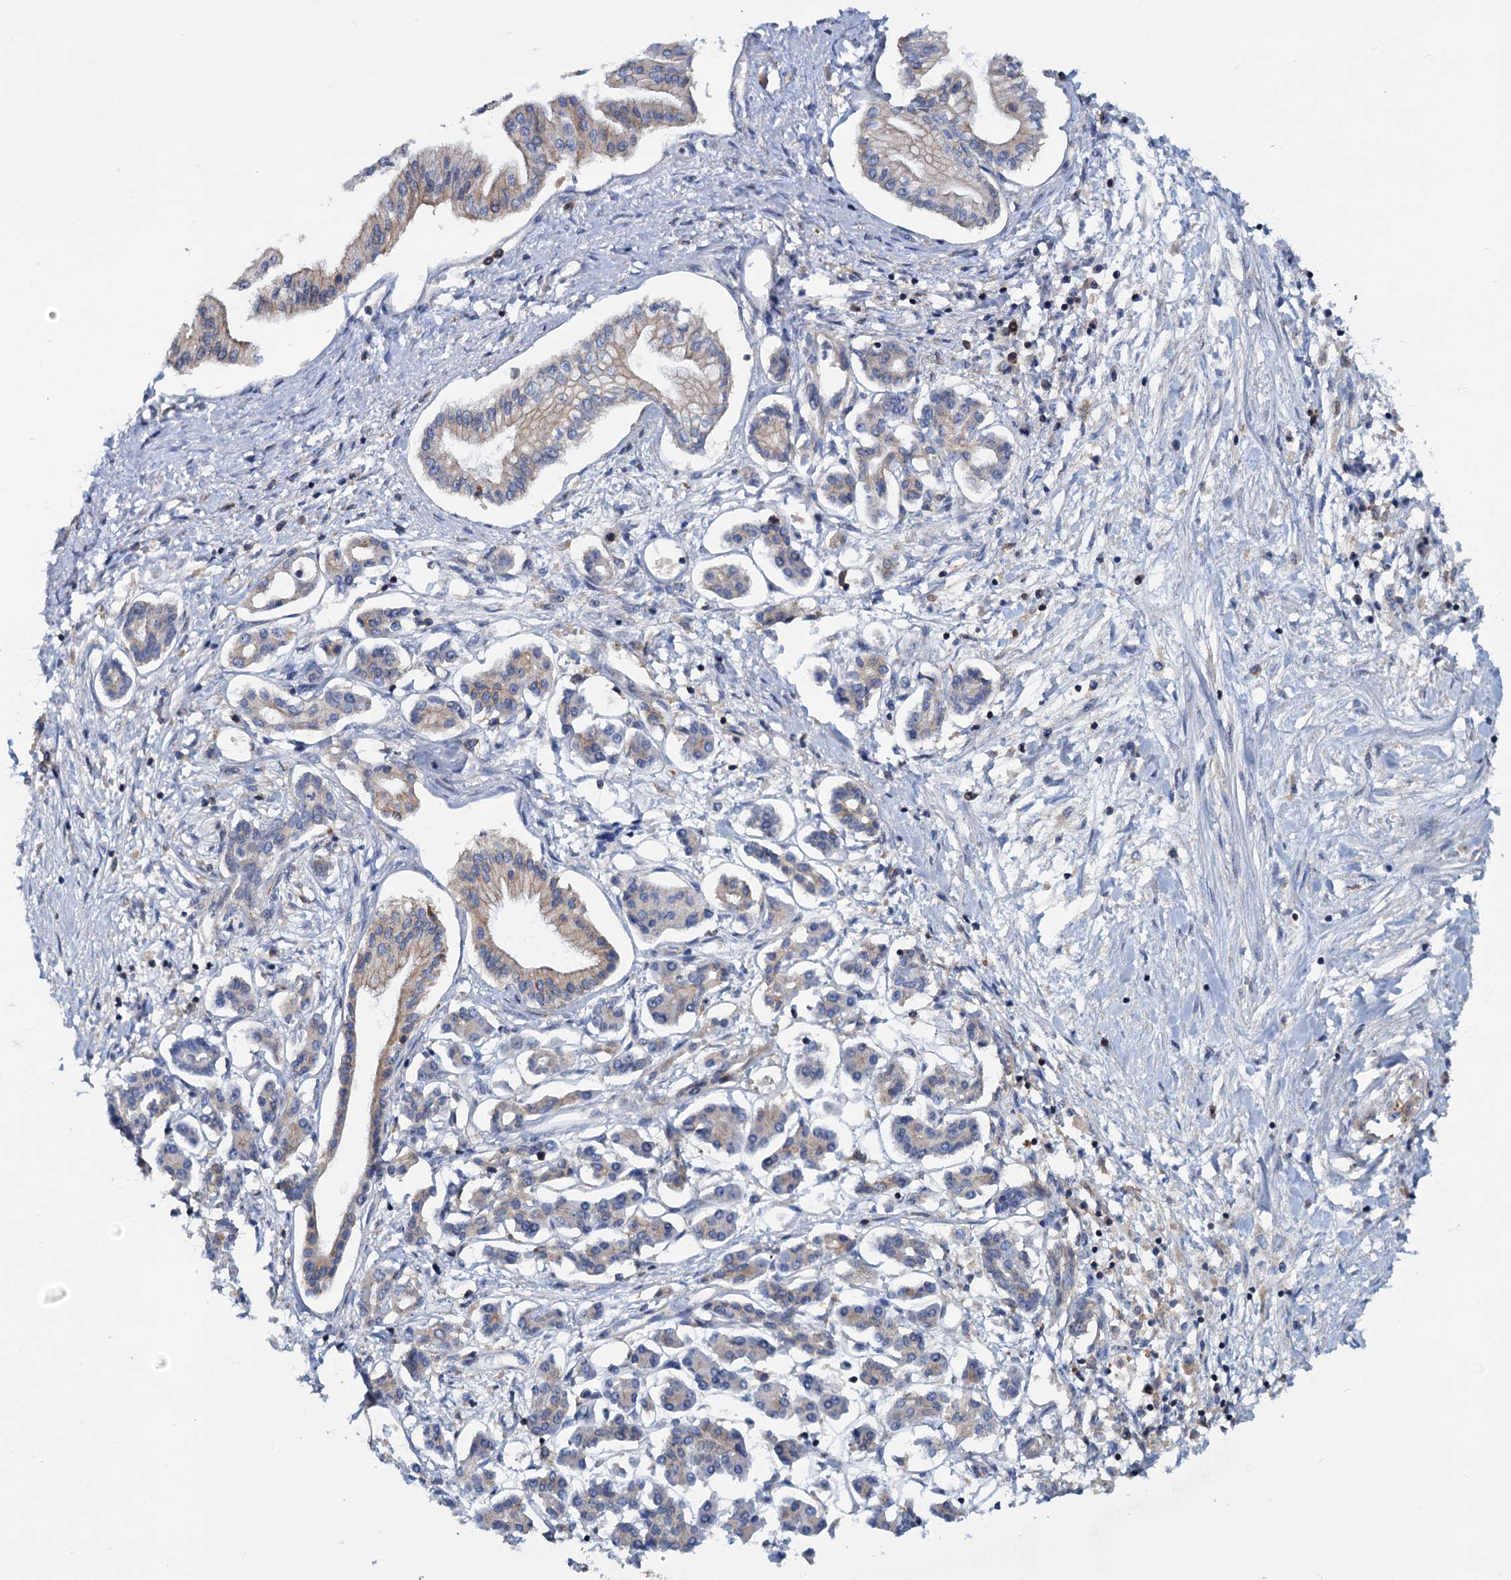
{"staining": {"intensity": "weak", "quantity": "25%-75%", "location": "cytoplasmic/membranous"}, "tissue": "pancreatic cancer", "cell_type": "Tumor cells", "image_type": "cancer", "snomed": [{"axis": "morphology", "description": "Adenocarcinoma, NOS"}, {"axis": "topography", "description": "Pancreas"}], "caption": "Immunohistochemical staining of pancreatic adenocarcinoma shows low levels of weak cytoplasmic/membranous protein expression in about 25%-75% of tumor cells.", "gene": "LRCH4", "patient": {"sex": "female", "age": 50}}